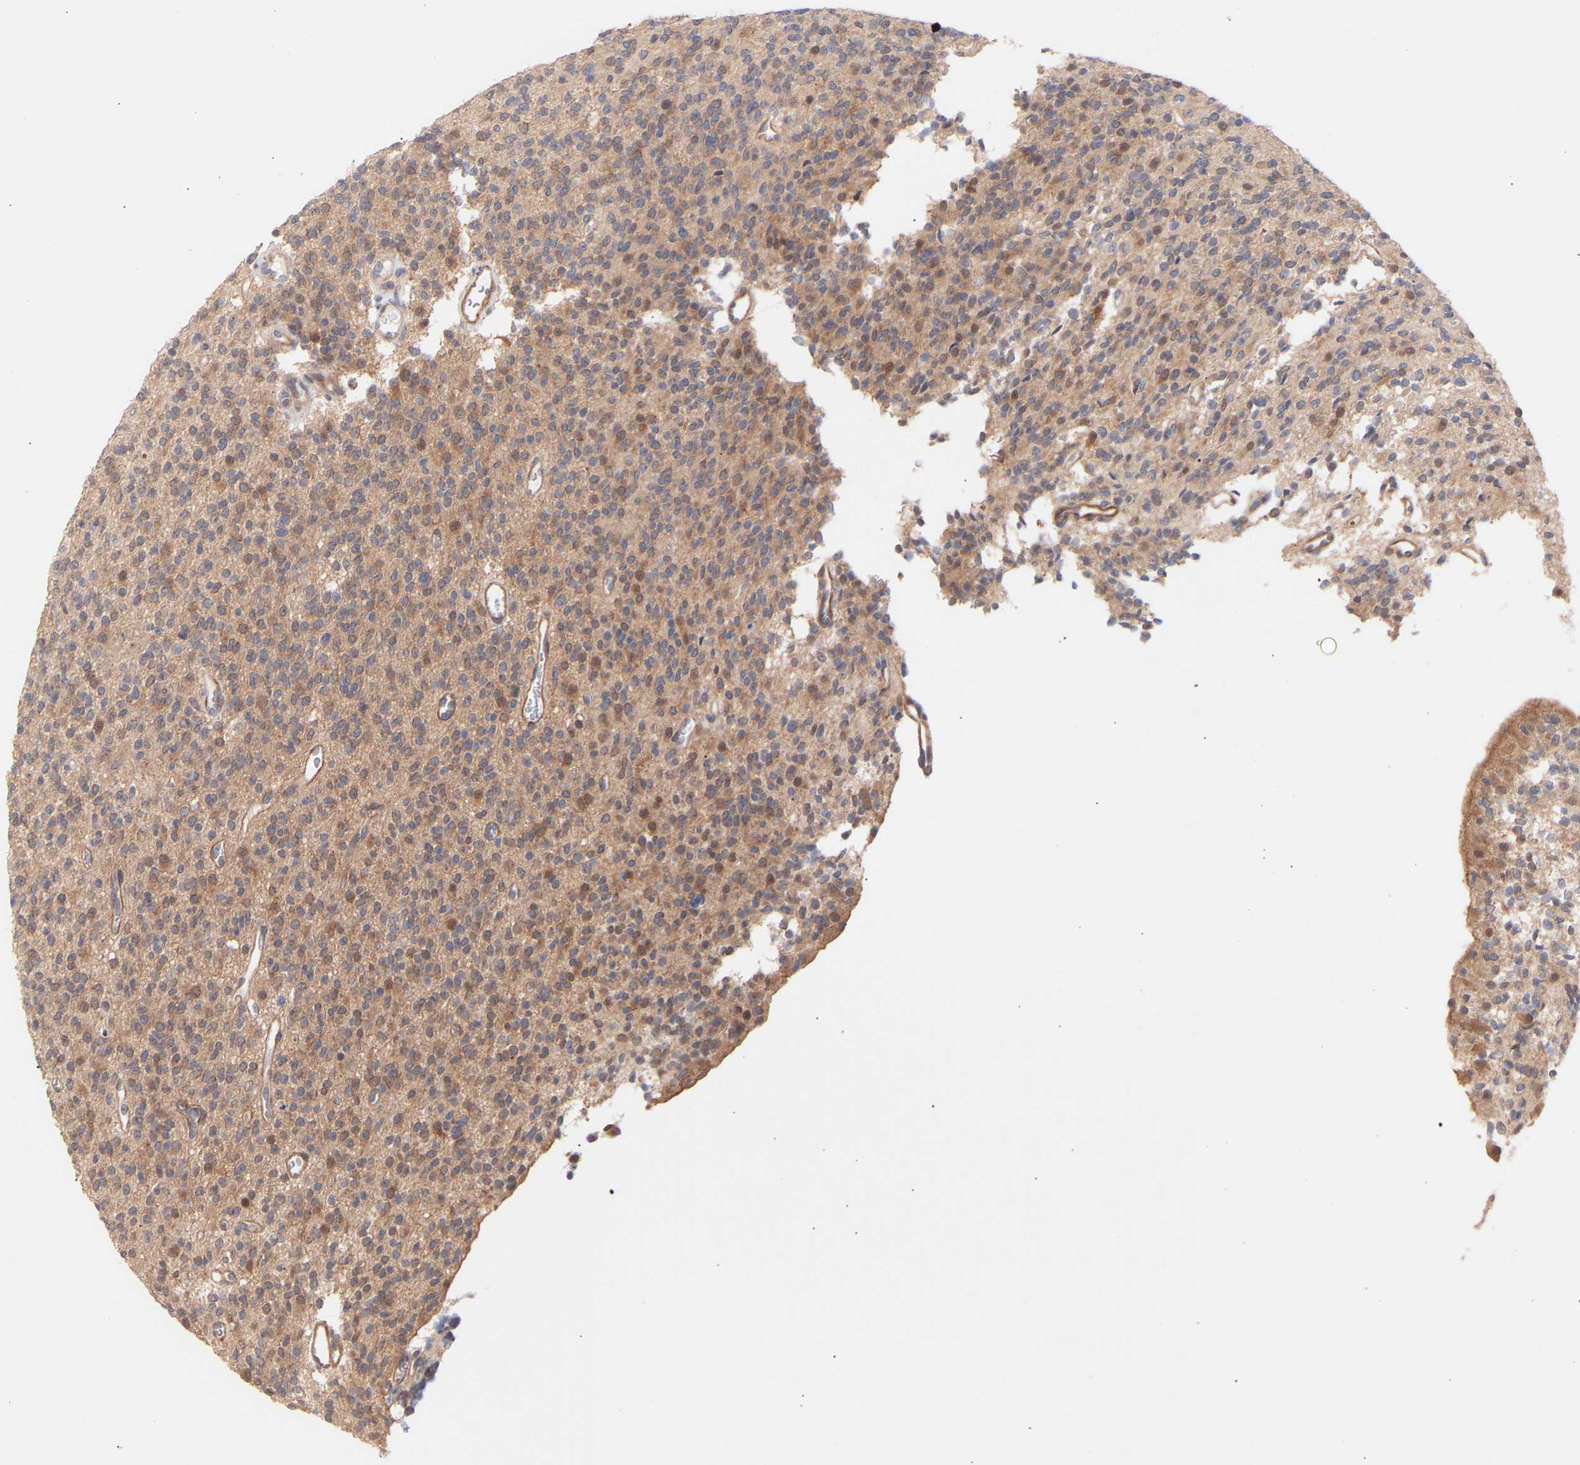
{"staining": {"intensity": "moderate", "quantity": ">75%", "location": "cytoplasmic/membranous"}, "tissue": "glioma", "cell_type": "Tumor cells", "image_type": "cancer", "snomed": [{"axis": "morphology", "description": "Glioma, malignant, High grade"}, {"axis": "topography", "description": "Brain"}], "caption": "Immunohistochemistry (IHC) (DAB (3,3'-diaminobenzidine)) staining of human malignant high-grade glioma displays moderate cytoplasmic/membranous protein positivity in approximately >75% of tumor cells.", "gene": "PDLIM5", "patient": {"sex": "male", "age": 34}}